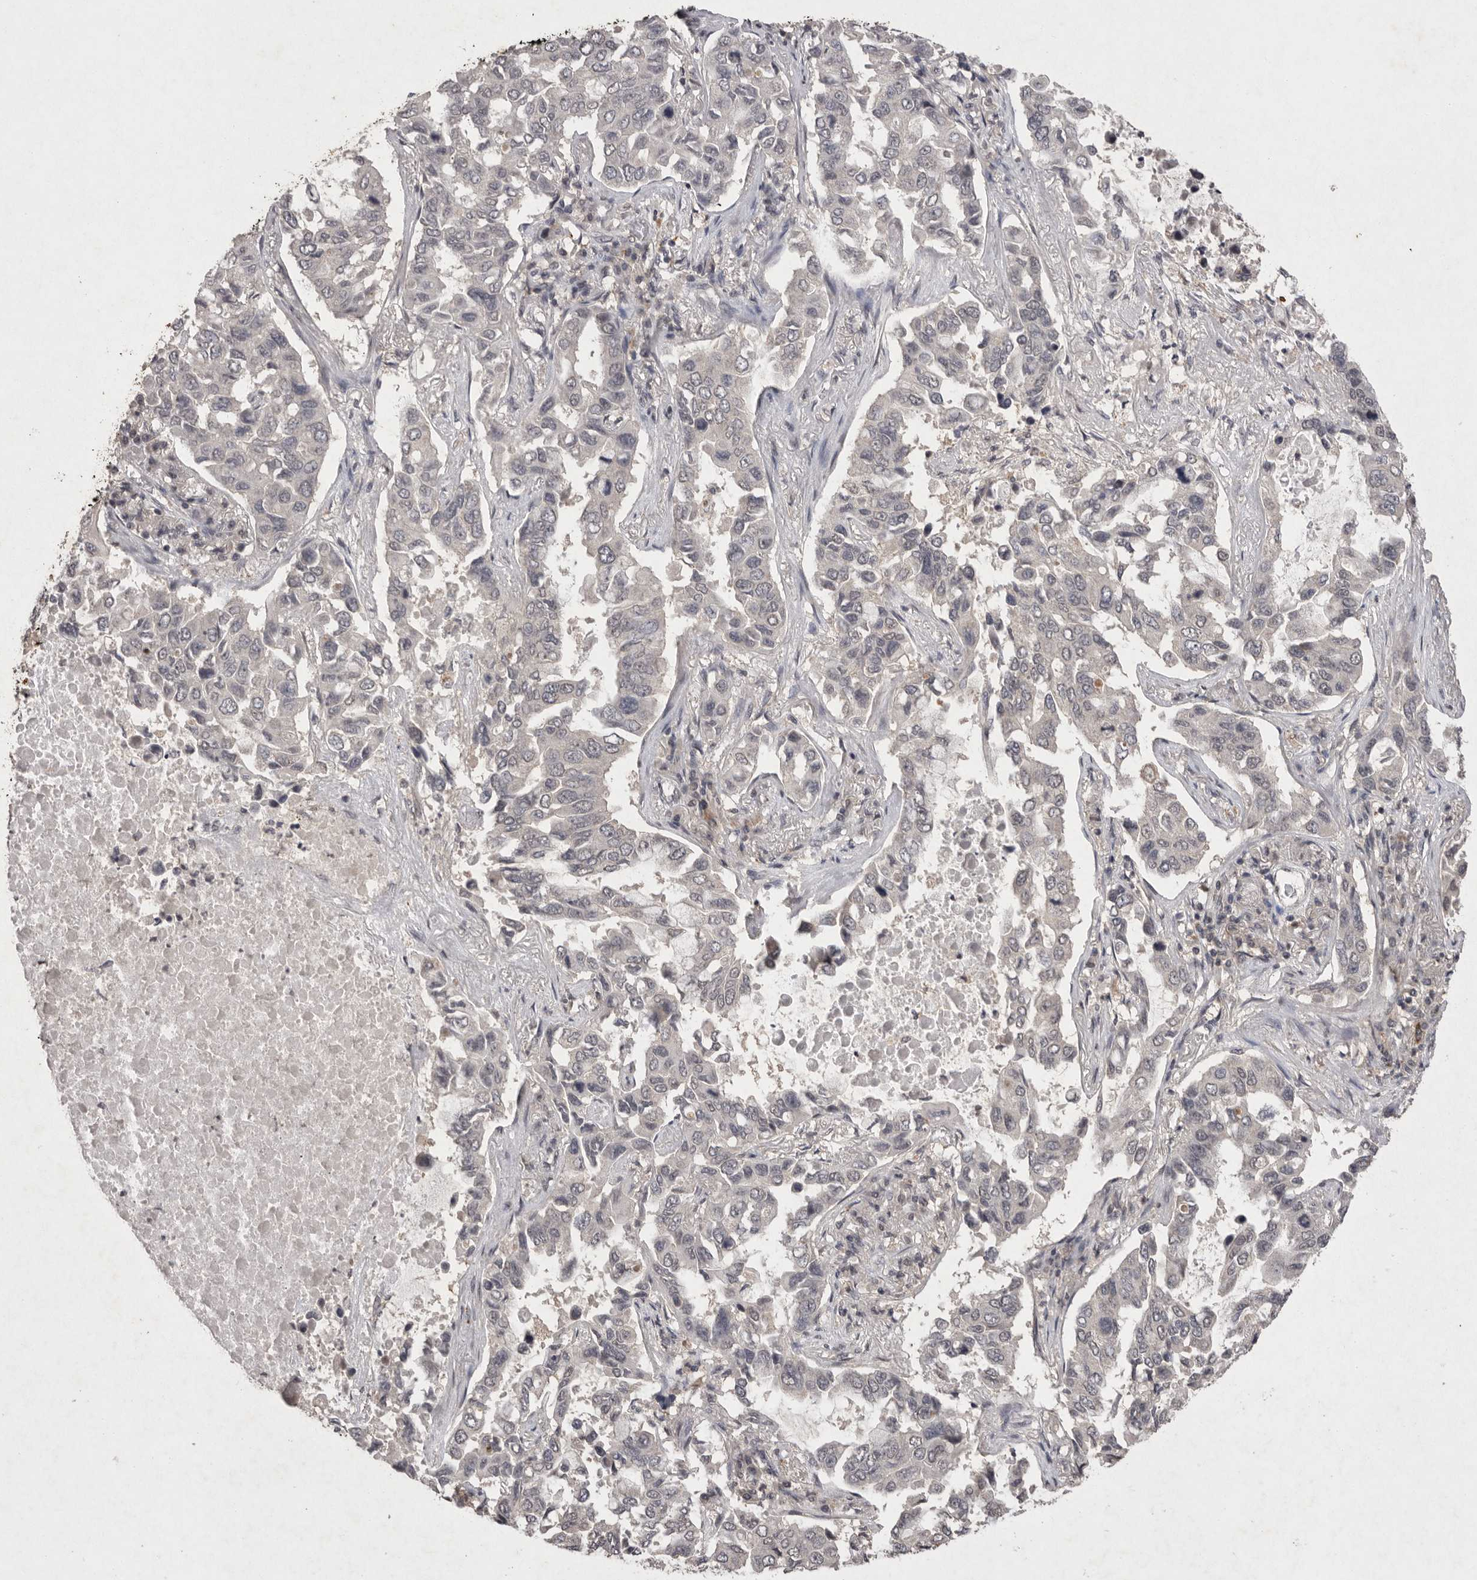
{"staining": {"intensity": "negative", "quantity": "none", "location": "none"}, "tissue": "lung cancer", "cell_type": "Tumor cells", "image_type": "cancer", "snomed": [{"axis": "morphology", "description": "Adenocarcinoma, NOS"}, {"axis": "topography", "description": "Lung"}], "caption": "An IHC image of lung adenocarcinoma is shown. There is no staining in tumor cells of lung adenocarcinoma. (Brightfield microscopy of DAB immunohistochemistry at high magnification).", "gene": "APLNR", "patient": {"sex": "male", "age": 64}}